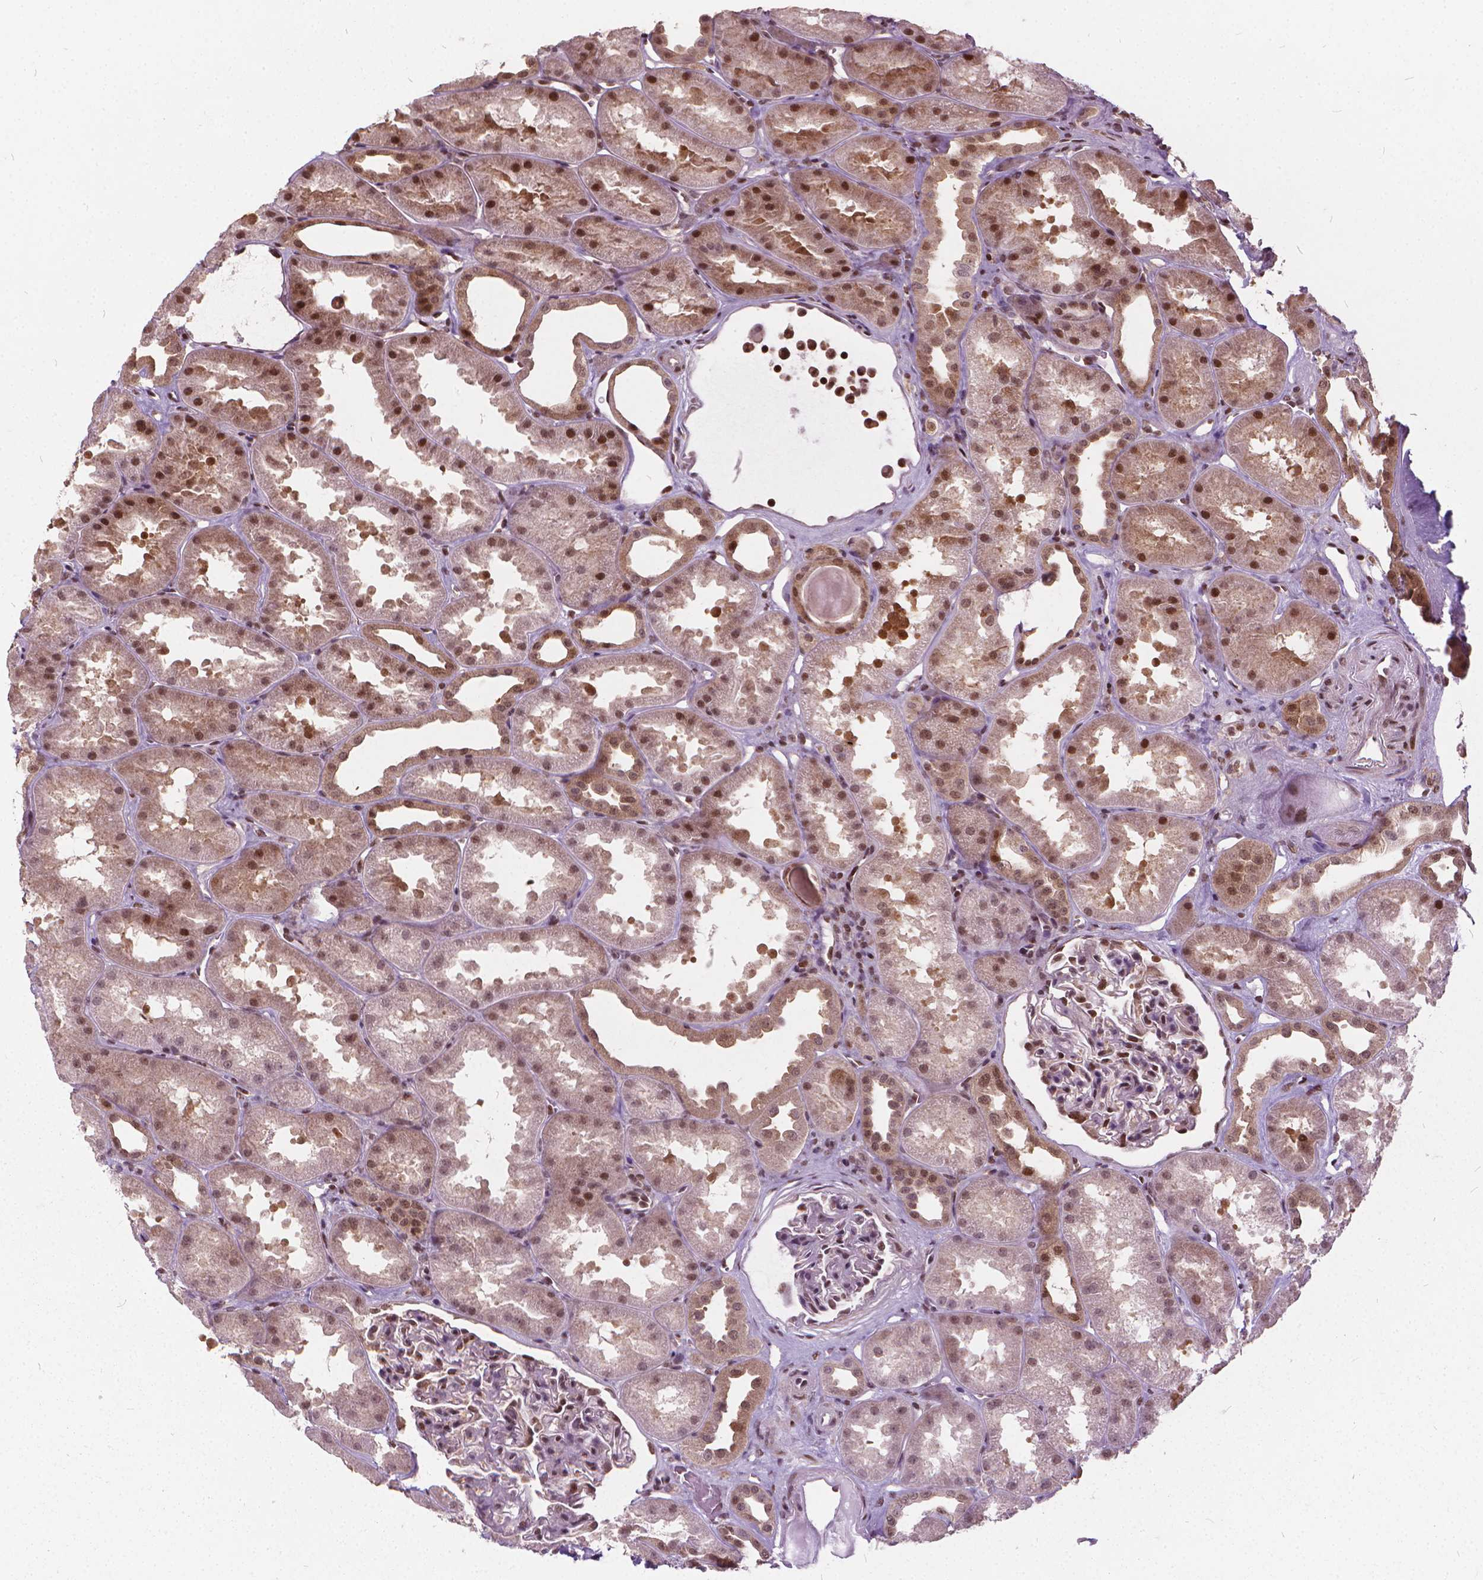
{"staining": {"intensity": "weak", "quantity": "25%-75%", "location": "nuclear"}, "tissue": "kidney", "cell_type": "Cells in glomeruli", "image_type": "normal", "snomed": [{"axis": "morphology", "description": "Normal tissue, NOS"}, {"axis": "topography", "description": "Kidney"}], "caption": "Immunohistochemical staining of unremarkable kidney displays 25%-75% levels of weak nuclear protein expression in approximately 25%-75% of cells in glomeruli.", "gene": "STAT5B", "patient": {"sex": "male", "age": 61}}